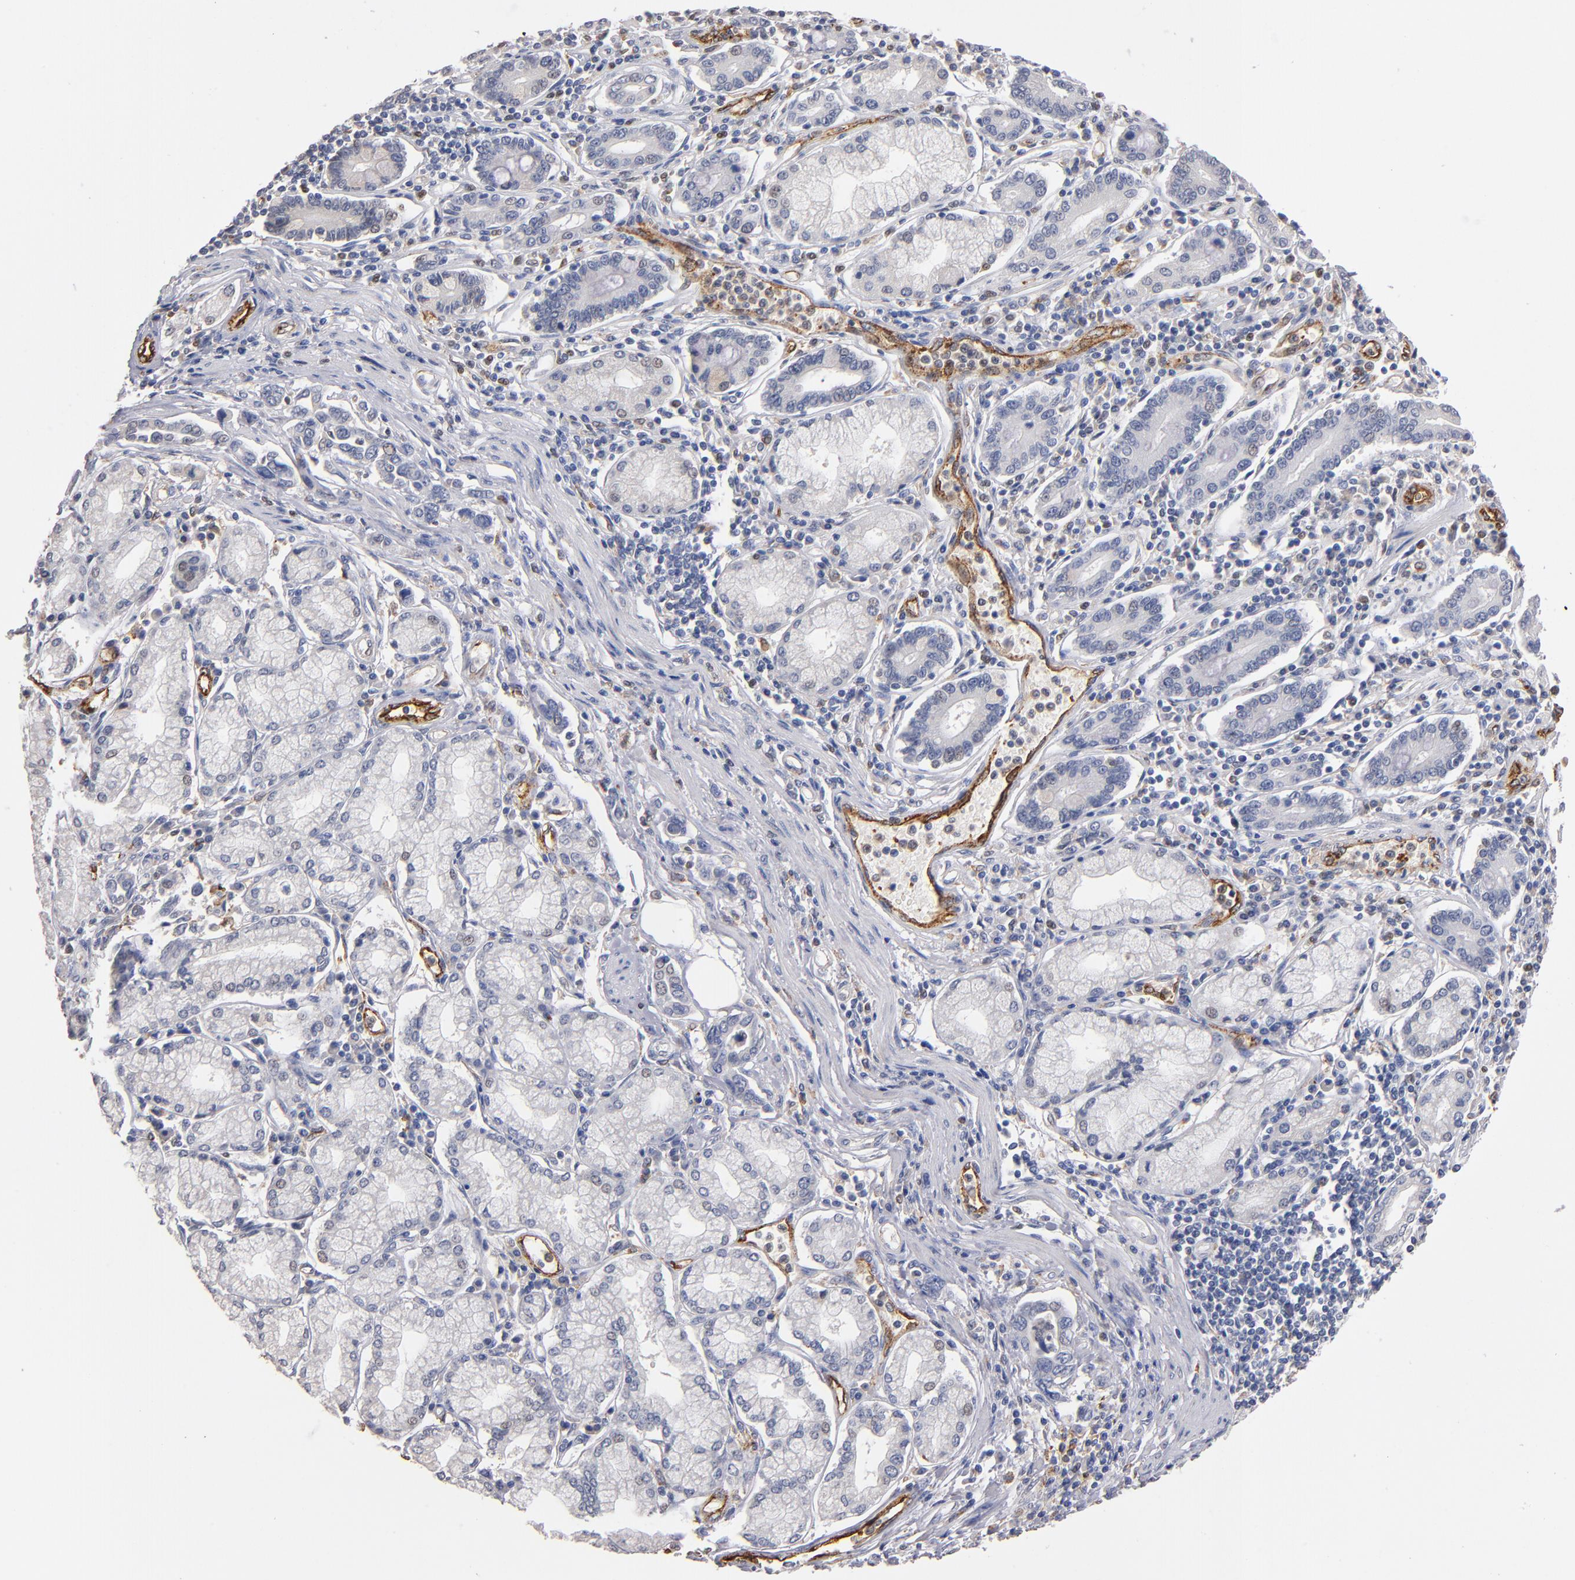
{"staining": {"intensity": "negative", "quantity": "none", "location": "none"}, "tissue": "pancreatic cancer", "cell_type": "Tumor cells", "image_type": "cancer", "snomed": [{"axis": "morphology", "description": "Adenocarcinoma, NOS"}, {"axis": "topography", "description": "Pancreas"}], "caption": "An immunohistochemistry (IHC) image of pancreatic cancer is shown. There is no staining in tumor cells of pancreatic cancer.", "gene": "SELP", "patient": {"sex": "female", "age": 57}}